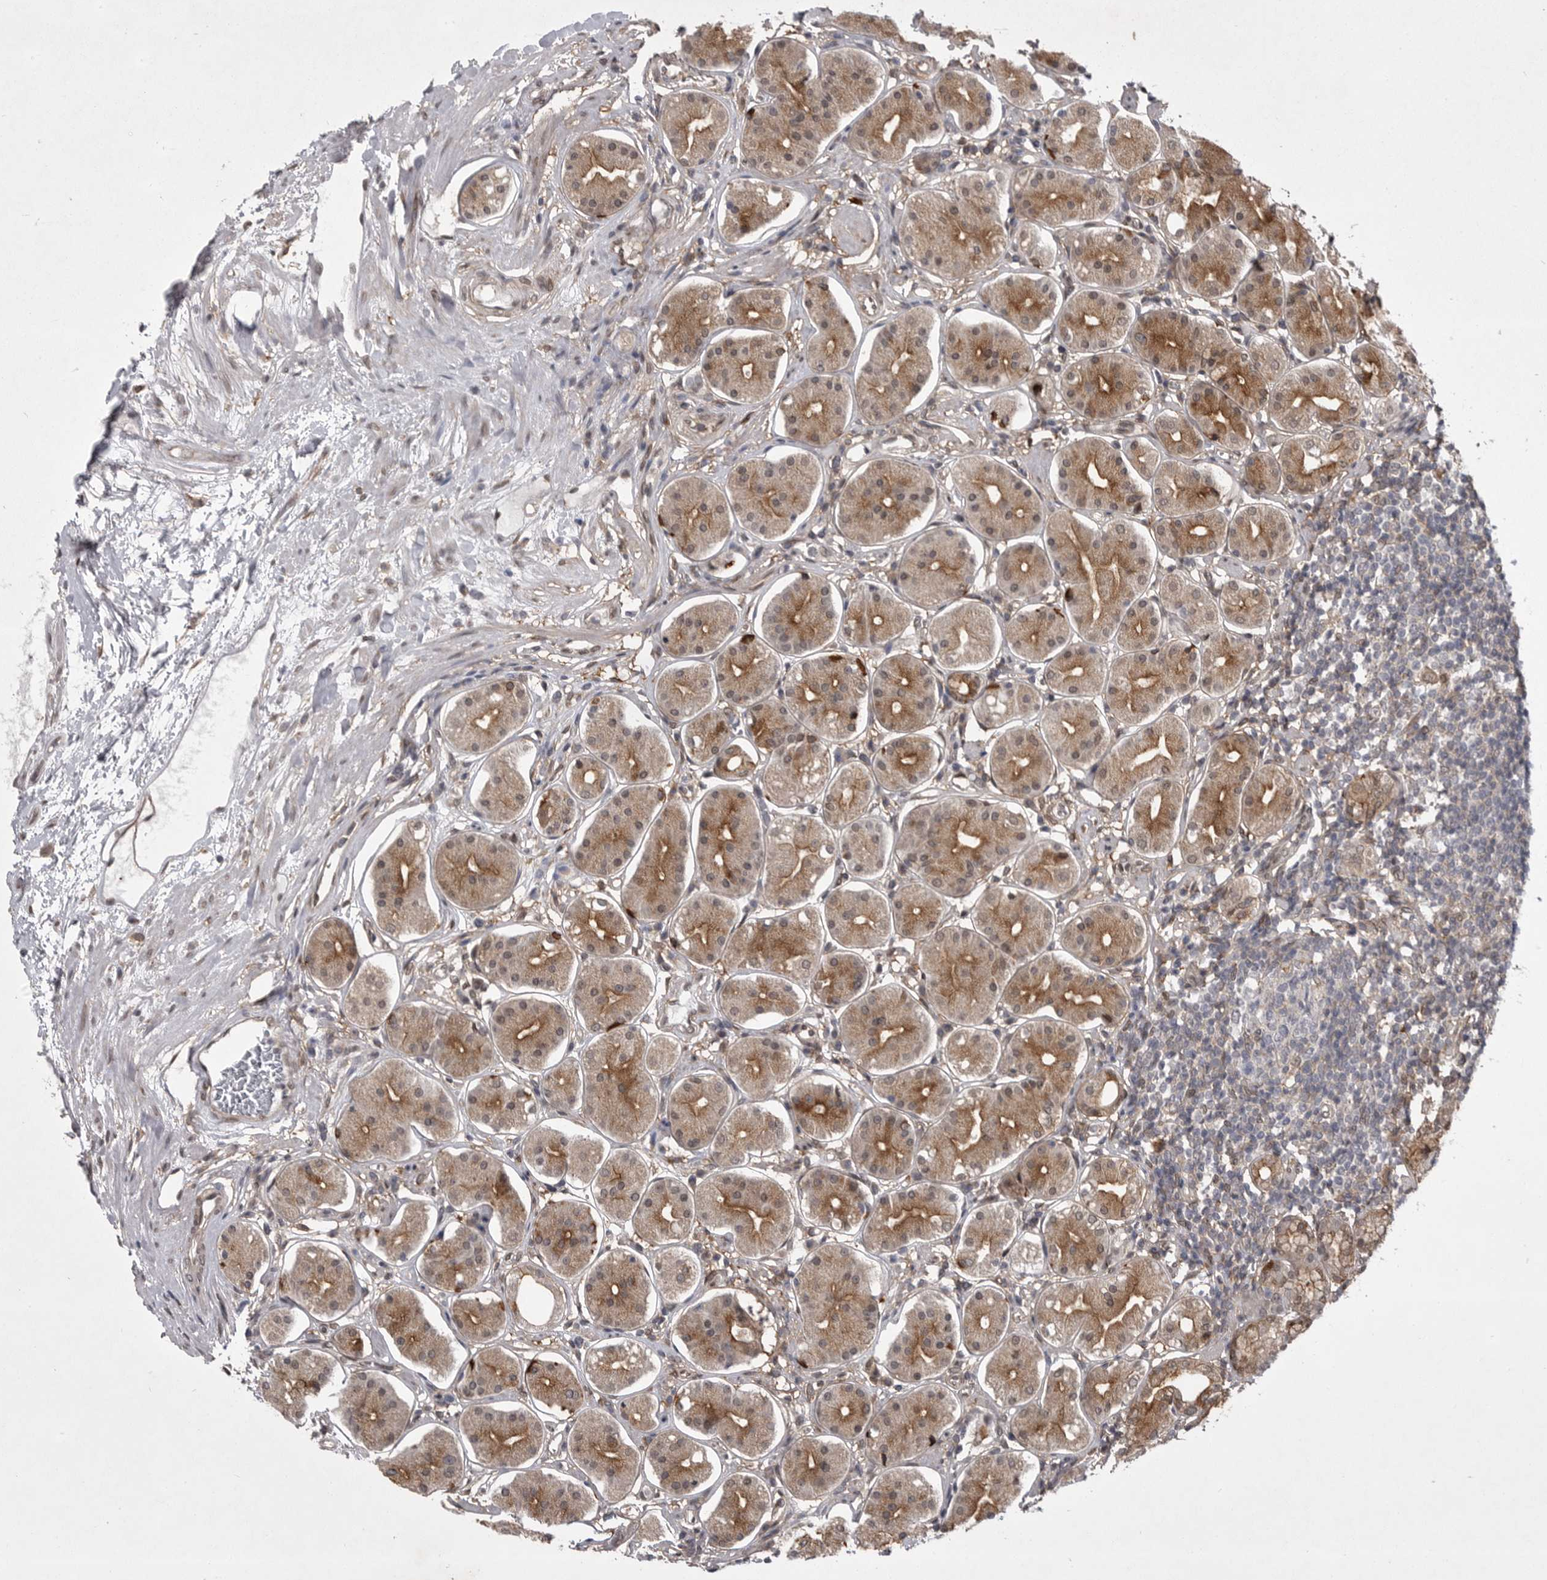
{"staining": {"intensity": "moderate", "quantity": ">75%", "location": "cytoplasmic/membranous,nuclear"}, "tissue": "stomach", "cell_type": "Glandular cells", "image_type": "normal", "snomed": [{"axis": "morphology", "description": "Normal tissue, NOS"}, {"axis": "topography", "description": "Stomach"}, {"axis": "topography", "description": "Stomach, lower"}], "caption": "Moderate cytoplasmic/membranous,nuclear protein positivity is appreciated in approximately >75% of glandular cells in stomach. The staining was performed using DAB, with brown indicating positive protein expression. Nuclei are stained blue with hematoxylin.", "gene": "ABL1", "patient": {"sex": "female", "age": 56}}